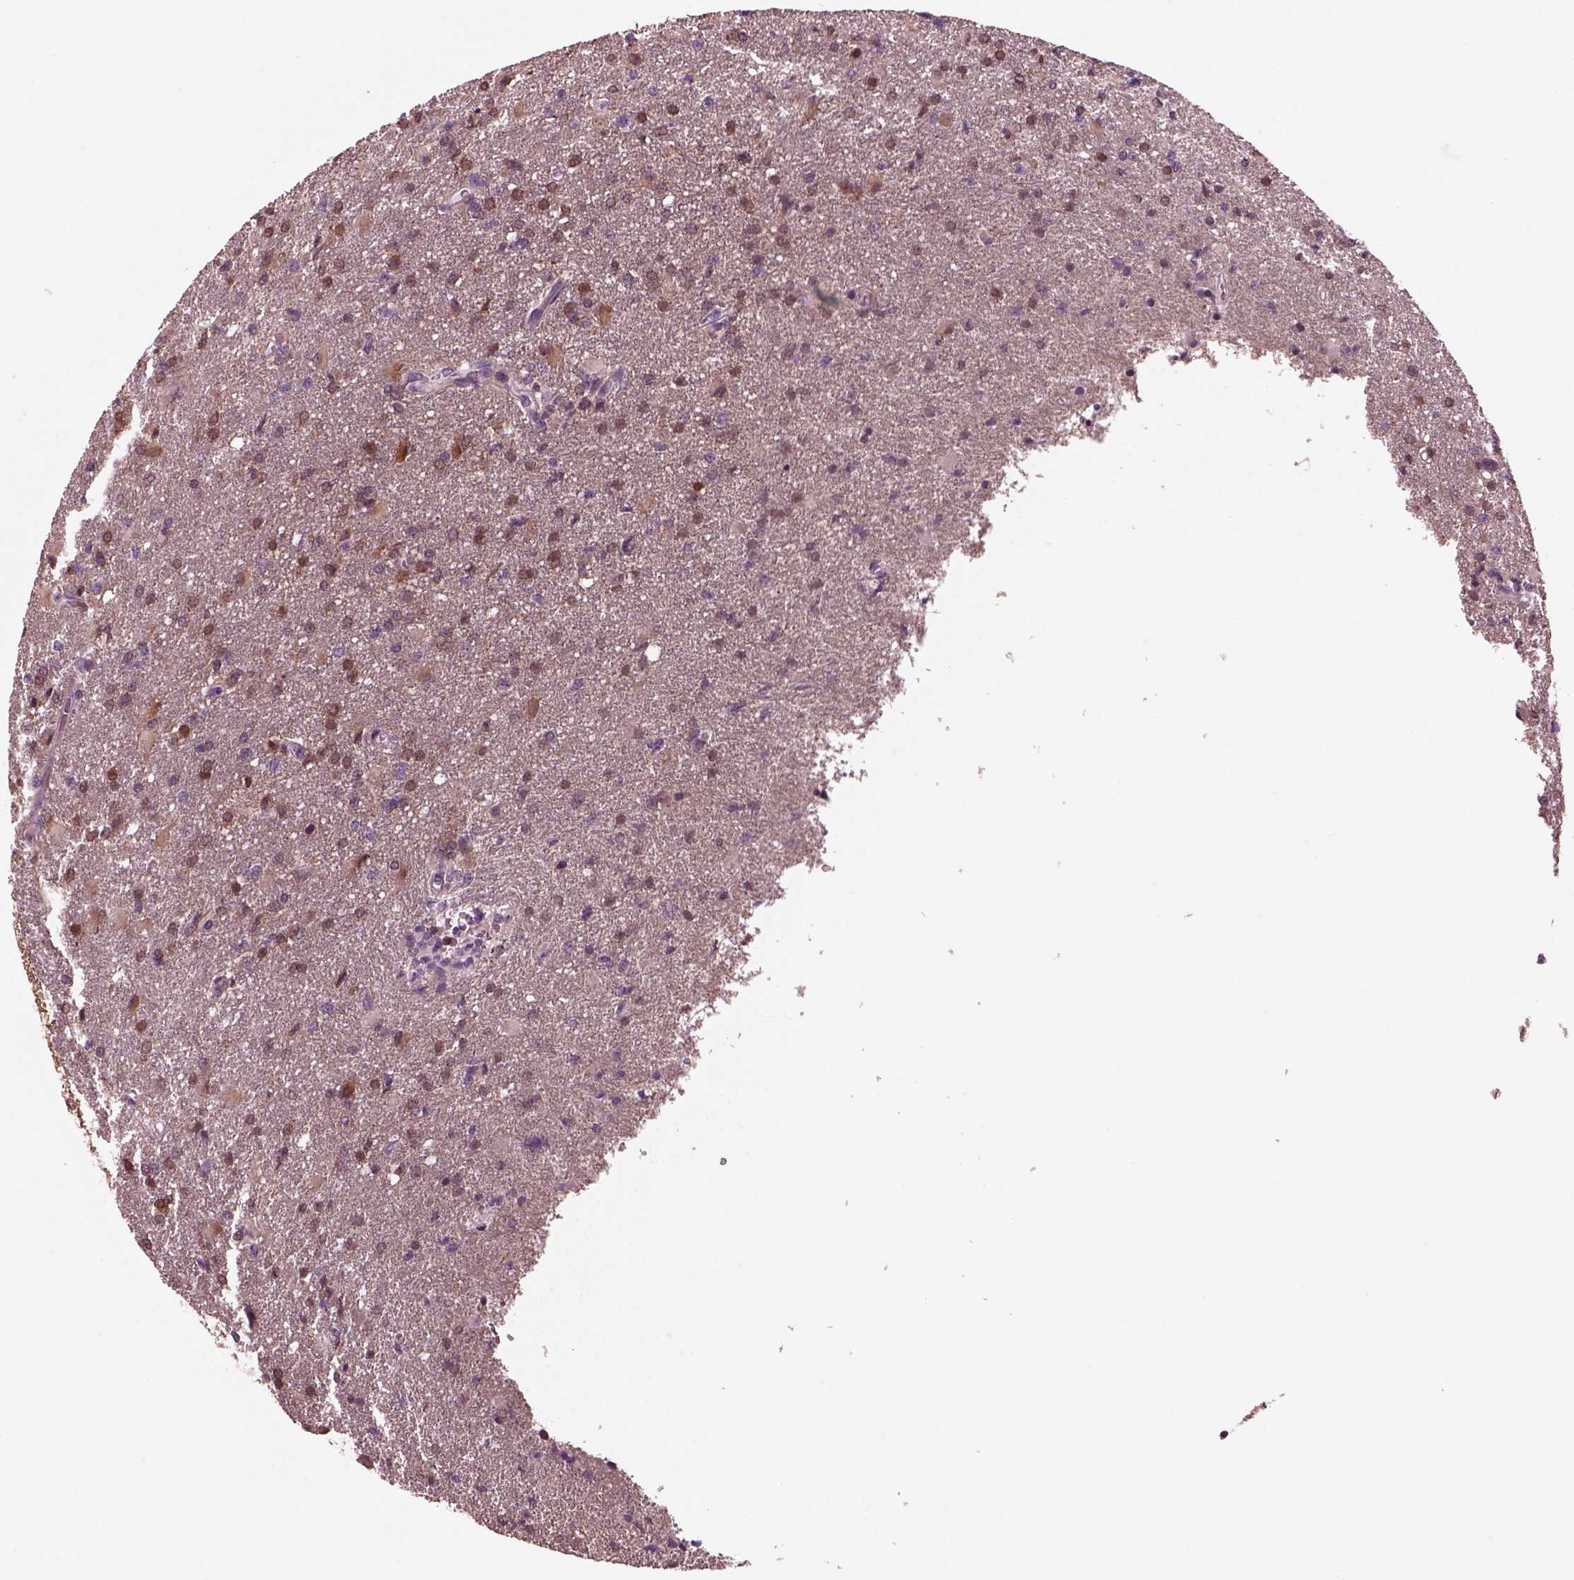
{"staining": {"intensity": "negative", "quantity": "none", "location": "none"}, "tissue": "glioma", "cell_type": "Tumor cells", "image_type": "cancer", "snomed": [{"axis": "morphology", "description": "Glioma, malignant, High grade"}, {"axis": "topography", "description": "Brain"}], "caption": "The immunohistochemistry (IHC) photomicrograph has no significant staining in tumor cells of high-grade glioma (malignant) tissue.", "gene": "GDF11", "patient": {"sex": "male", "age": 68}}